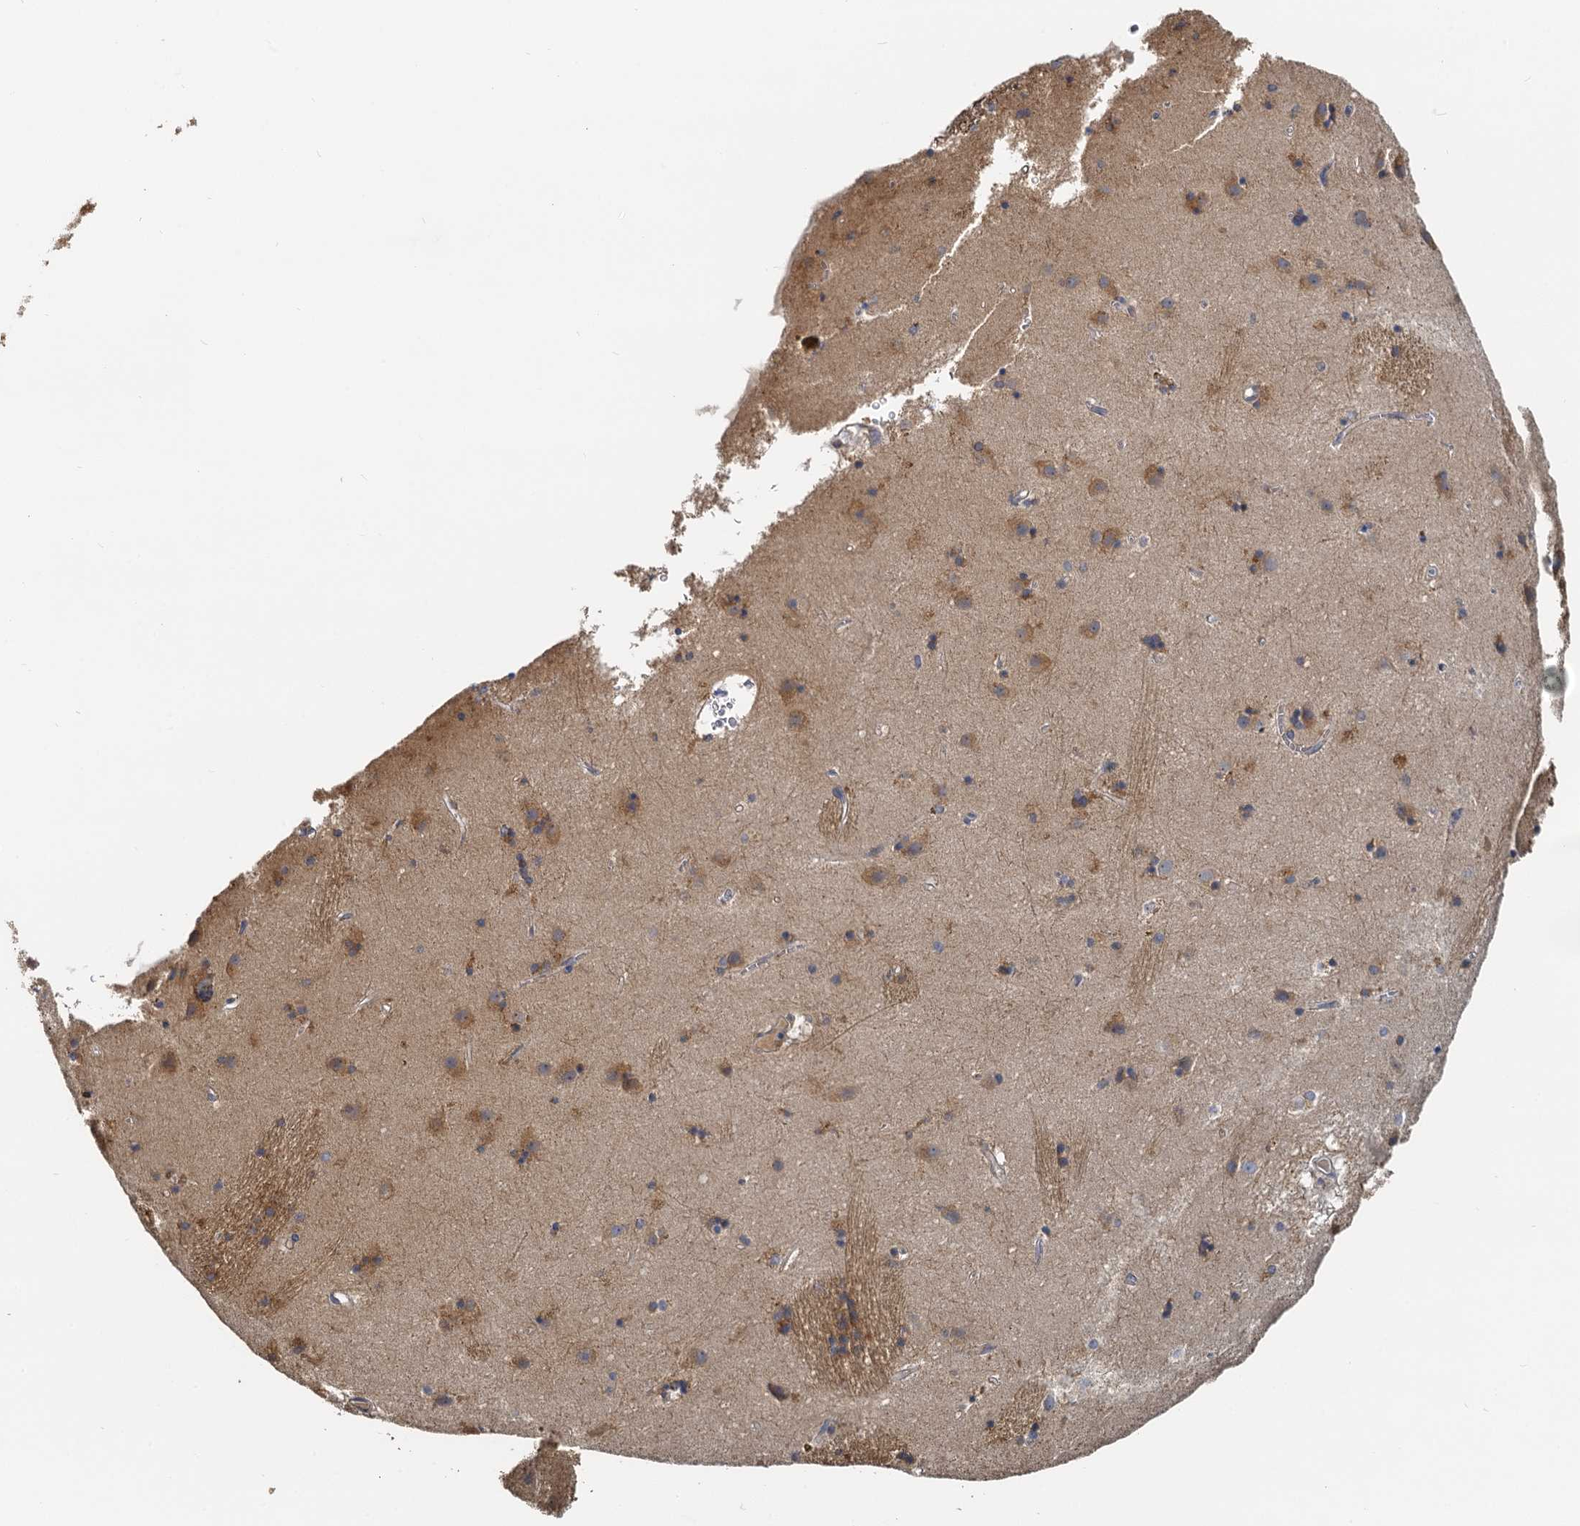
{"staining": {"intensity": "moderate", "quantity": "25%-75%", "location": "cytoplasmic/membranous"}, "tissue": "caudate", "cell_type": "Glial cells", "image_type": "normal", "snomed": [{"axis": "morphology", "description": "Normal tissue, NOS"}, {"axis": "topography", "description": "Lateral ventricle wall"}], "caption": "Glial cells exhibit moderate cytoplasmic/membranous staining in about 25%-75% of cells in benign caudate. The protein of interest is stained brown, and the nuclei are stained in blue (DAB (3,3'-diaminobenzidine) IHC with brightfield microscopy, high magnification).", "gene": "NKAPD1", "patient": {"sex": "male", "age": 70}}